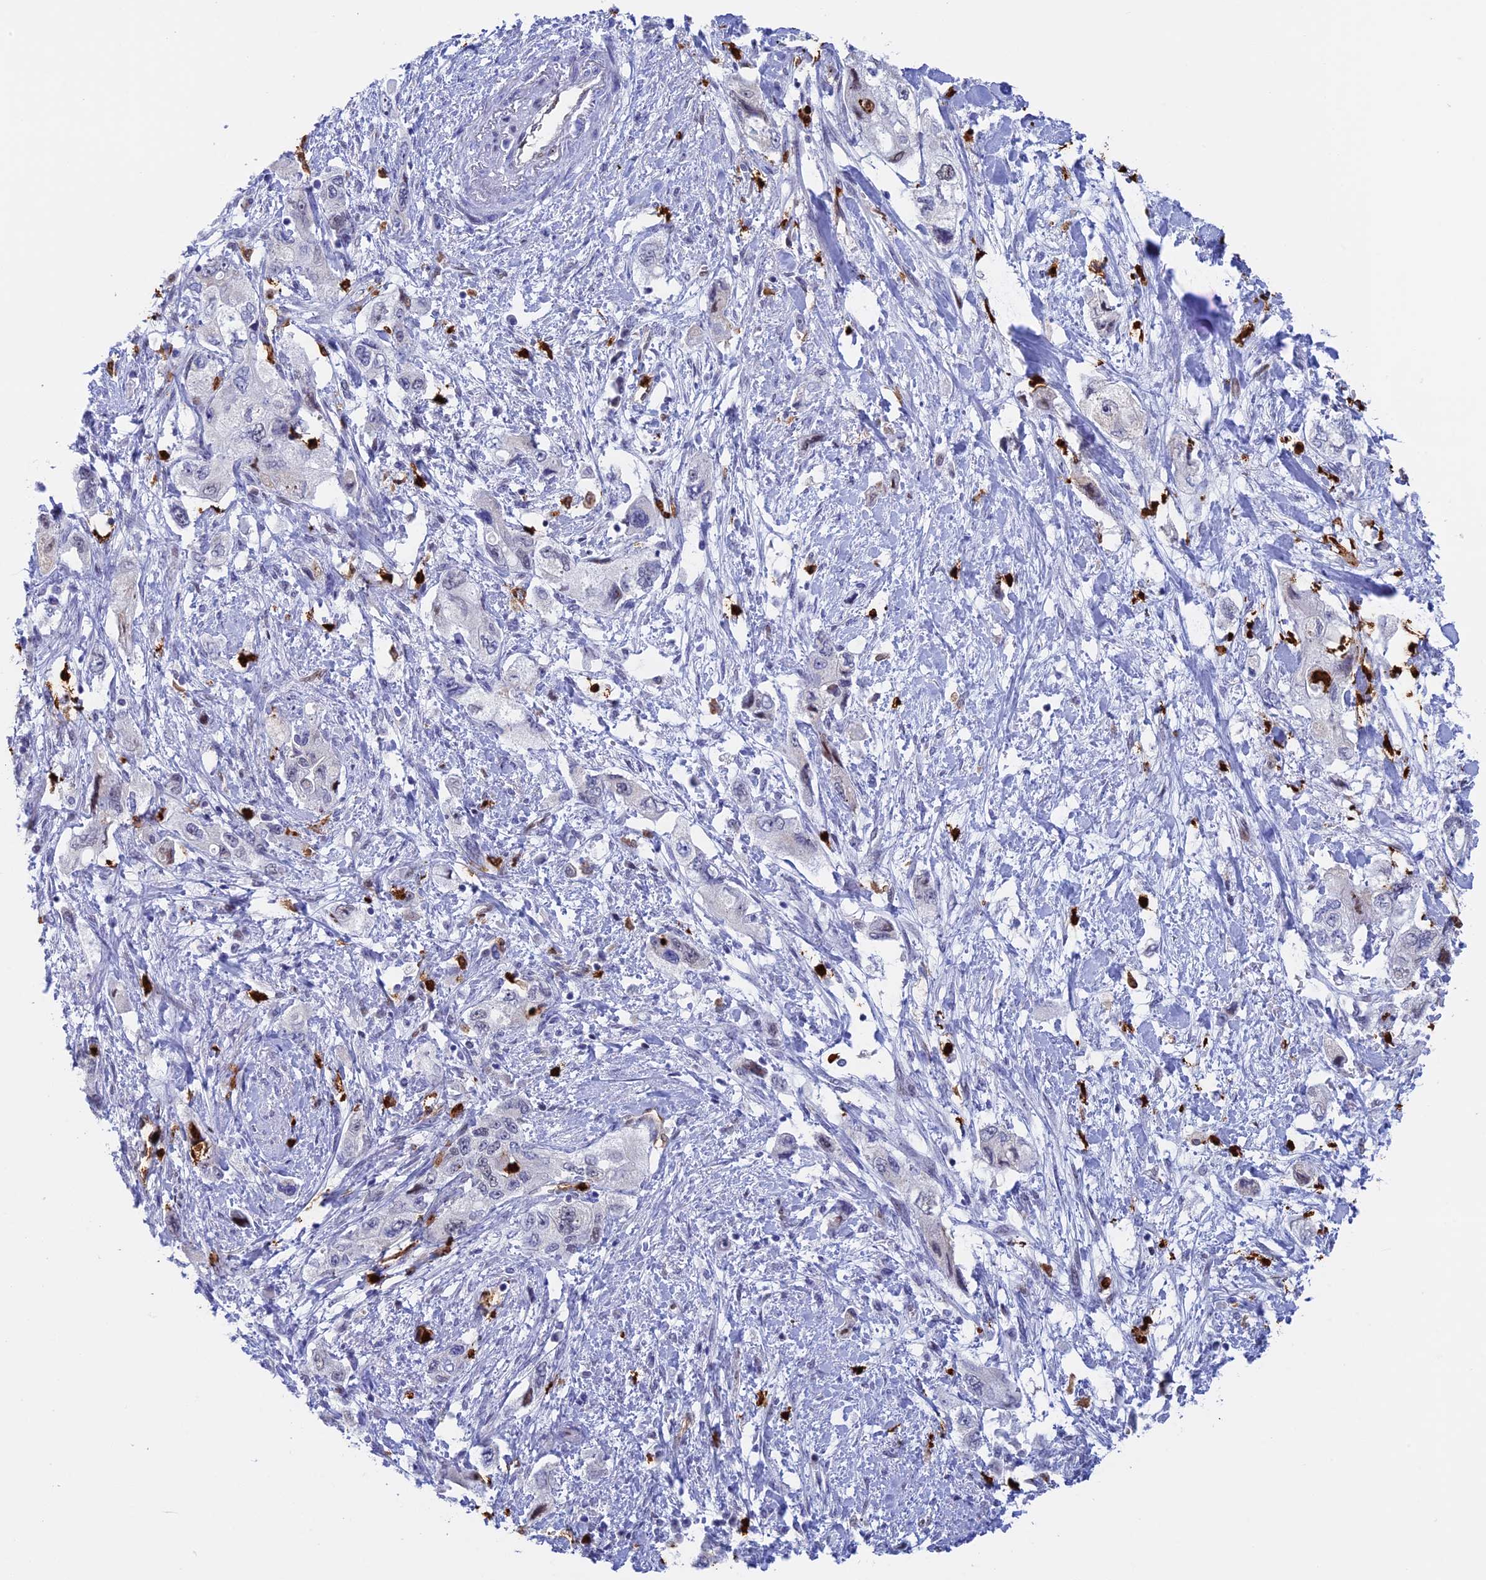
{"staining": {"intensity": "negative", "quantity": "none", "location": "none"}, "tissue": "pancreatic cancer", "cell_type": "Tumor cells", "image_type": "cancer", "snomed": [{"axis": "morphology", "description": "Adenocarcinoma, NOS"}, {"axis": "topography", "description": "Pancreas"}], "caption": "This is an IHC histopathology image of adenocarcinoma (pancreatic). There is no staining in tumor cells.", "gene": "SLC26A1", "patient": {"sex": "female", "age": 73}}